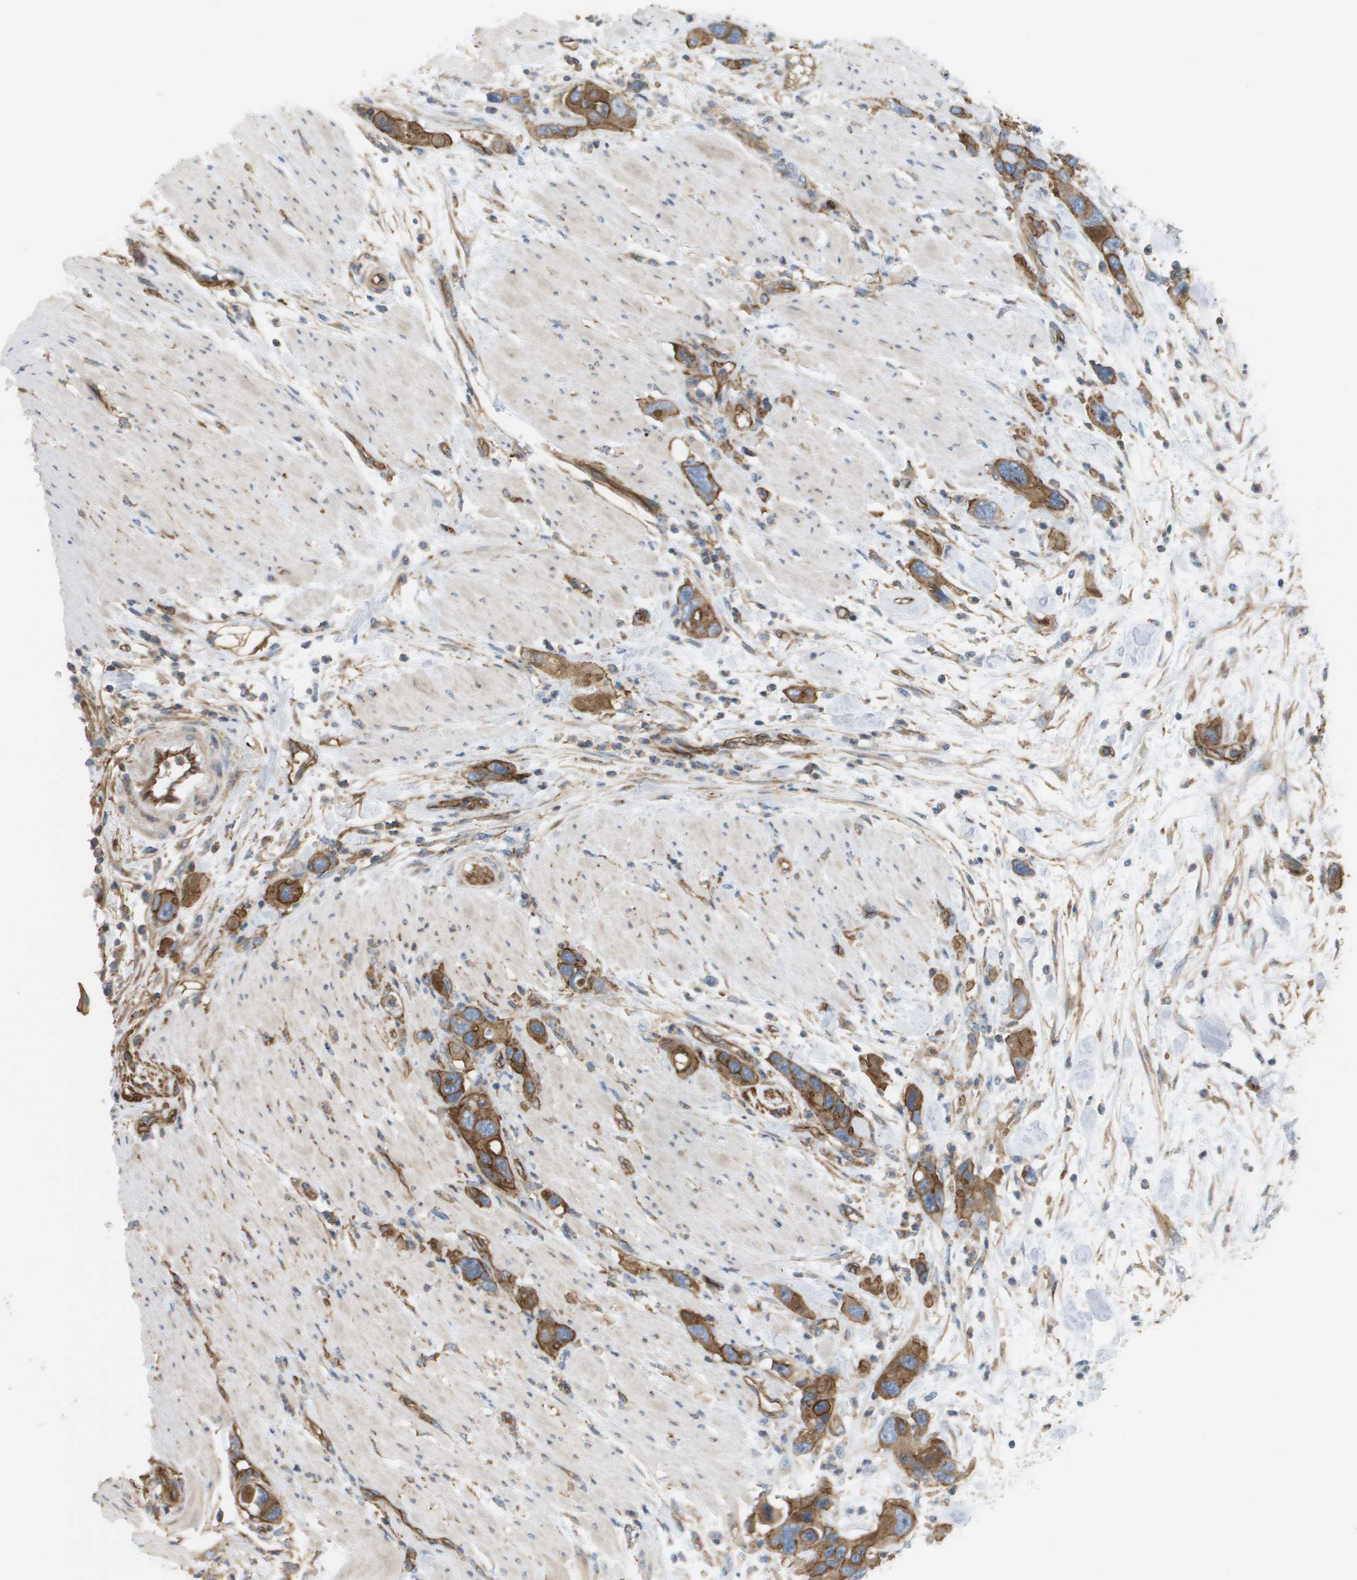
{"staining": {"intensity": "strong", "quantity": ">75%", "location": "cytoplasmic/membranous"}, "tissue": "pancreatic cancer", "cell_type": "Tumor cells", "image_type": "cancer", "snomed": [{"axis": "morphology", "description": "Normal tissue, NOS"}, {"axis": "morphology", "description": "Adenocarcinoma, NOS"}, {"axis": "topography", "description": "Pancreas"}], "caption": "This is an image of immunohistochemistry (IHC) staining of pancreatic adenocarcinoma, which shows strong expression in the cytoplasmic/membranous of tumor cells.", "gene": "SGMS2", "patient": {"sex": "female", "age": 71}}